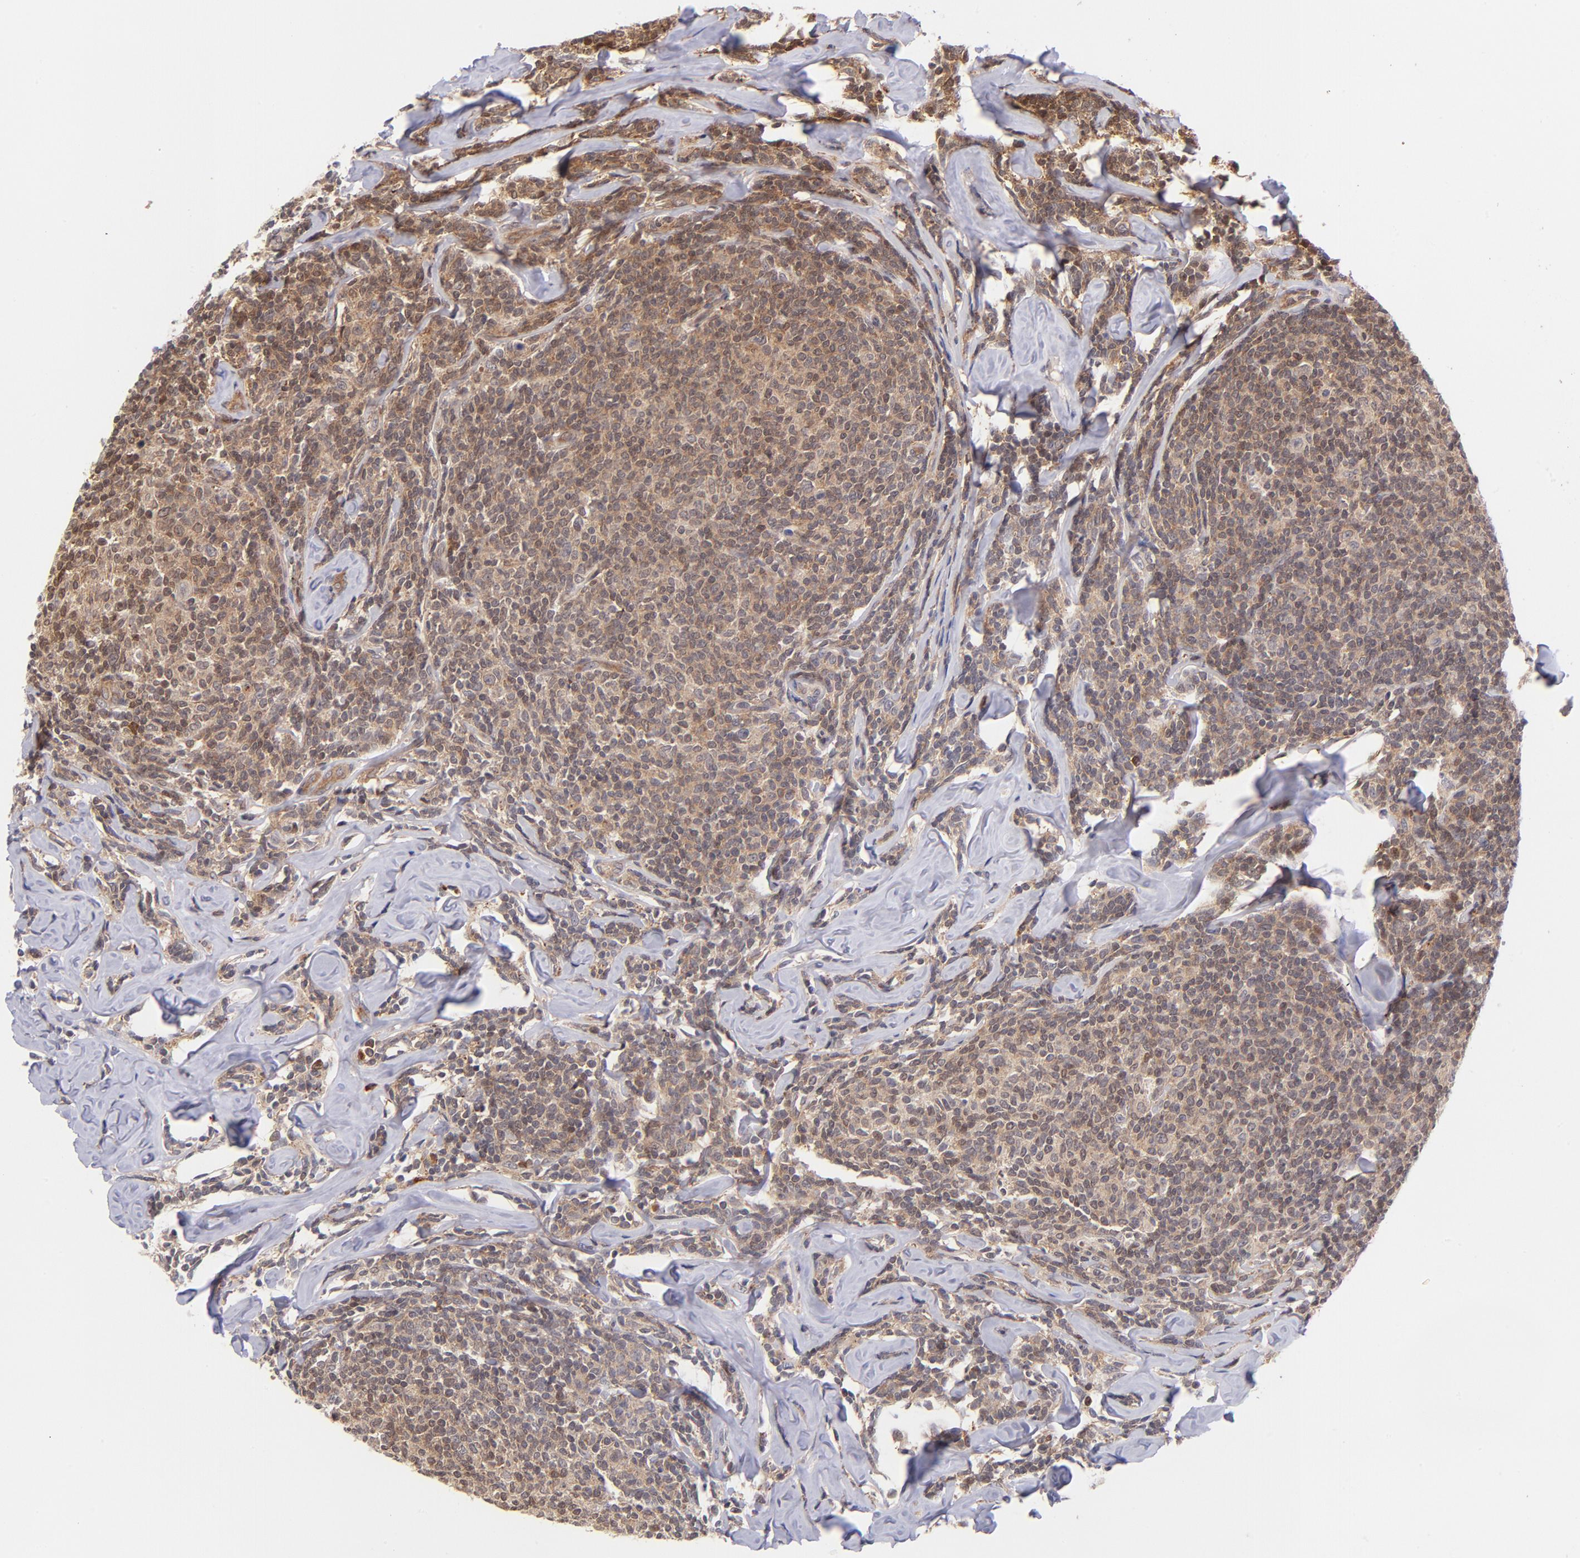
{"staining": {"intensity": "strong", "quantity": ">75%", "location": "cytoplasmic/membranous,nuclear"}, "tissue": "lymphoma", "cell_type": "Tumor cells", "image_type": "cancer", "snomed": [{"axis": "morphology", "description": "Malignant lymphoma, non-Hodgkin's type, Low grade"}, {"axis": "topography", "description": "Lymph node"}], "caption": "High-magnification brightfield microscopy of lymphoma stained with DAB (brown) and counterstained with hematoxylin (blue). tumor cells exhibit strong cytoplasmic/membranous and nuclear staining is appreciated in about>75% of cells.", "gene": "YWHAB", "patient": {"sex": "female", "age": 56}}